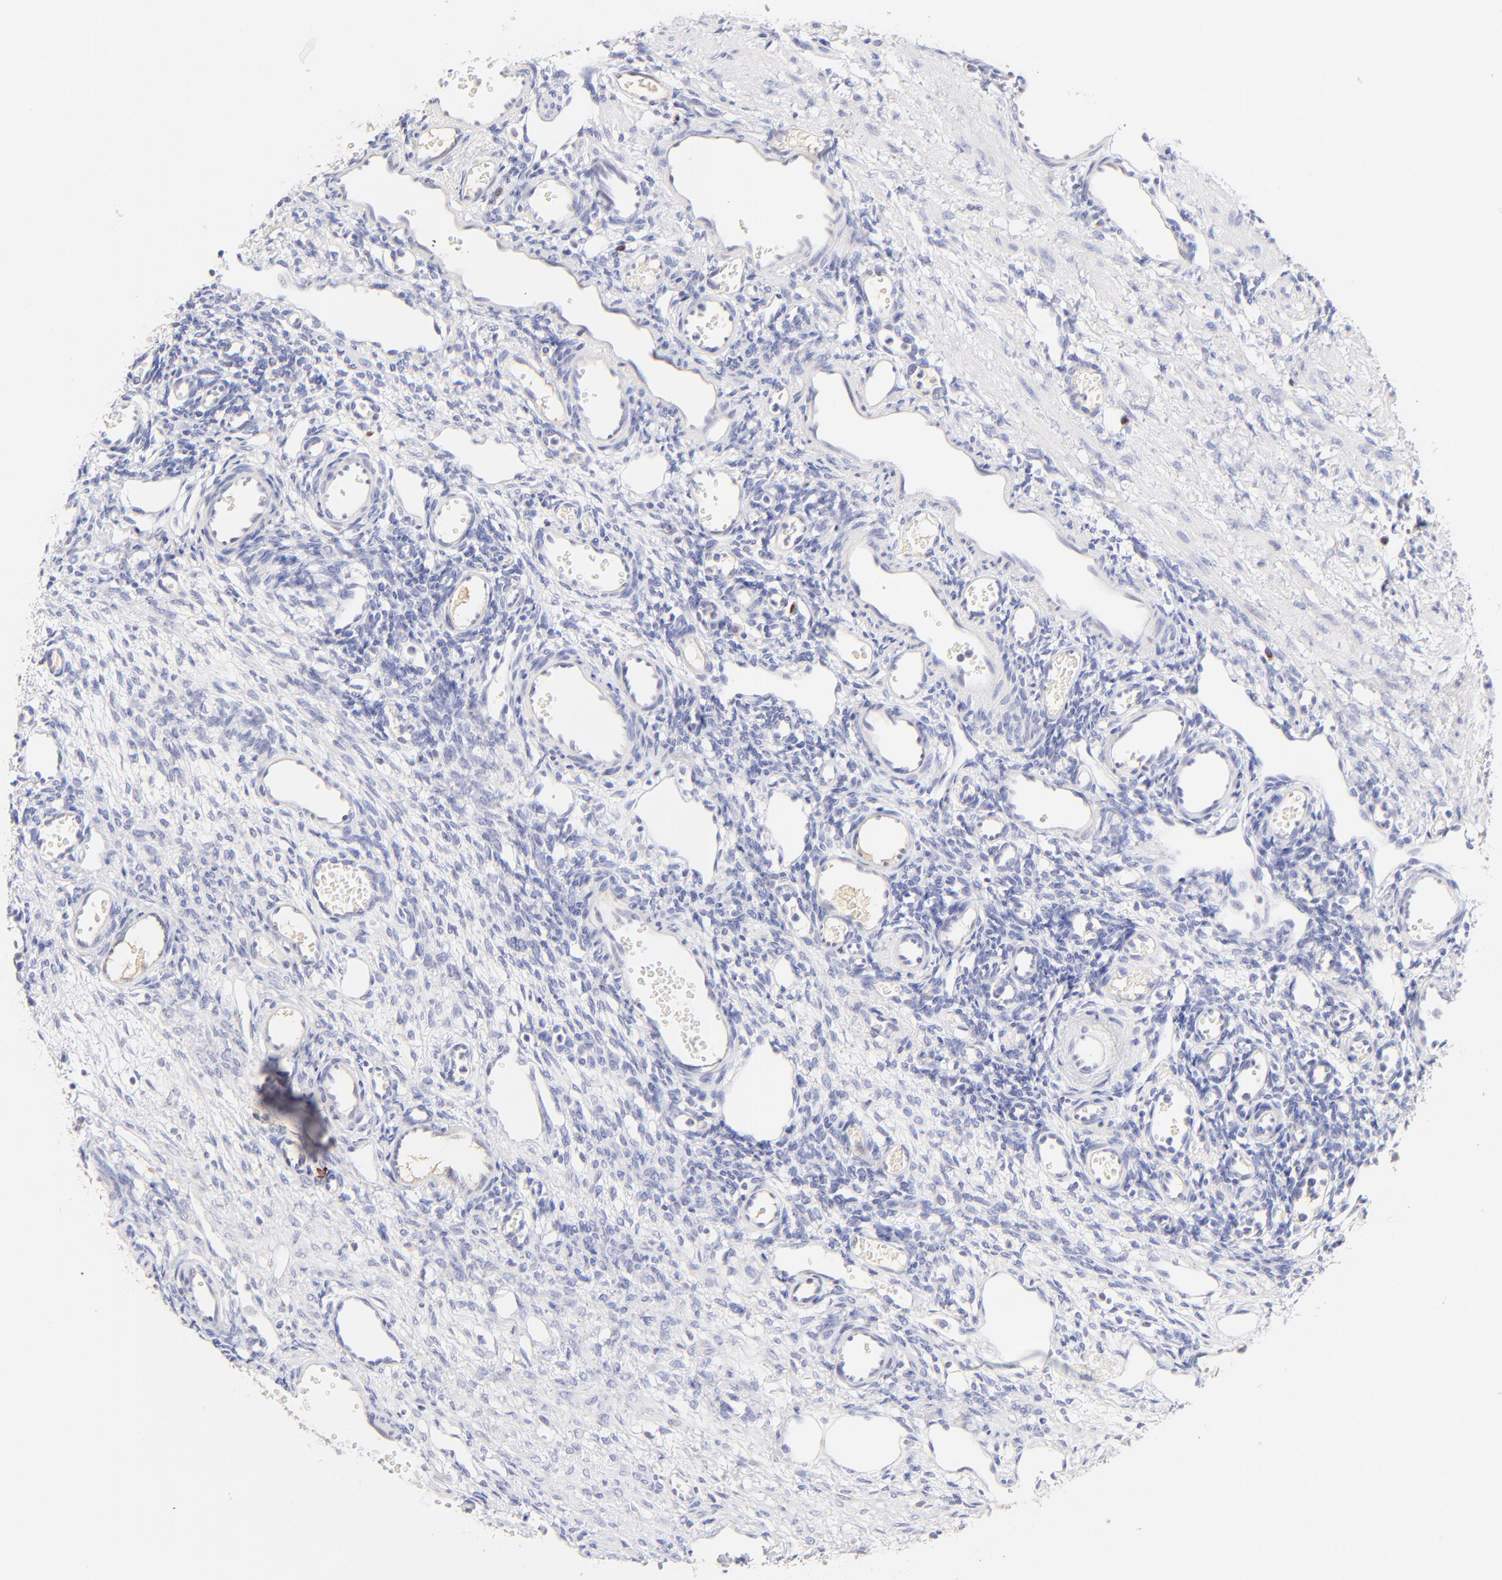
{"staining": {"intensity": "negative", "quantity": "none", "location": "none"}, "tissue": "ovary", "cell_type": "Follicle cells", "image_type": "normal", "snomed": [{"axis": "morphology", "description": "Normal tissue, NOS"}, {"axis": "topography", "description": "Ovary"}], "caption": "Protein analysis of normal ovary shows no significant positivity in follicle cells. The staining is performed using DAB (3,3'-diaminobenzidine) brown chromogen with nuclei counter-stained in using hematoxylin.", "gene": "ASB9", "patient": {"sex": "female", "age": 33}}